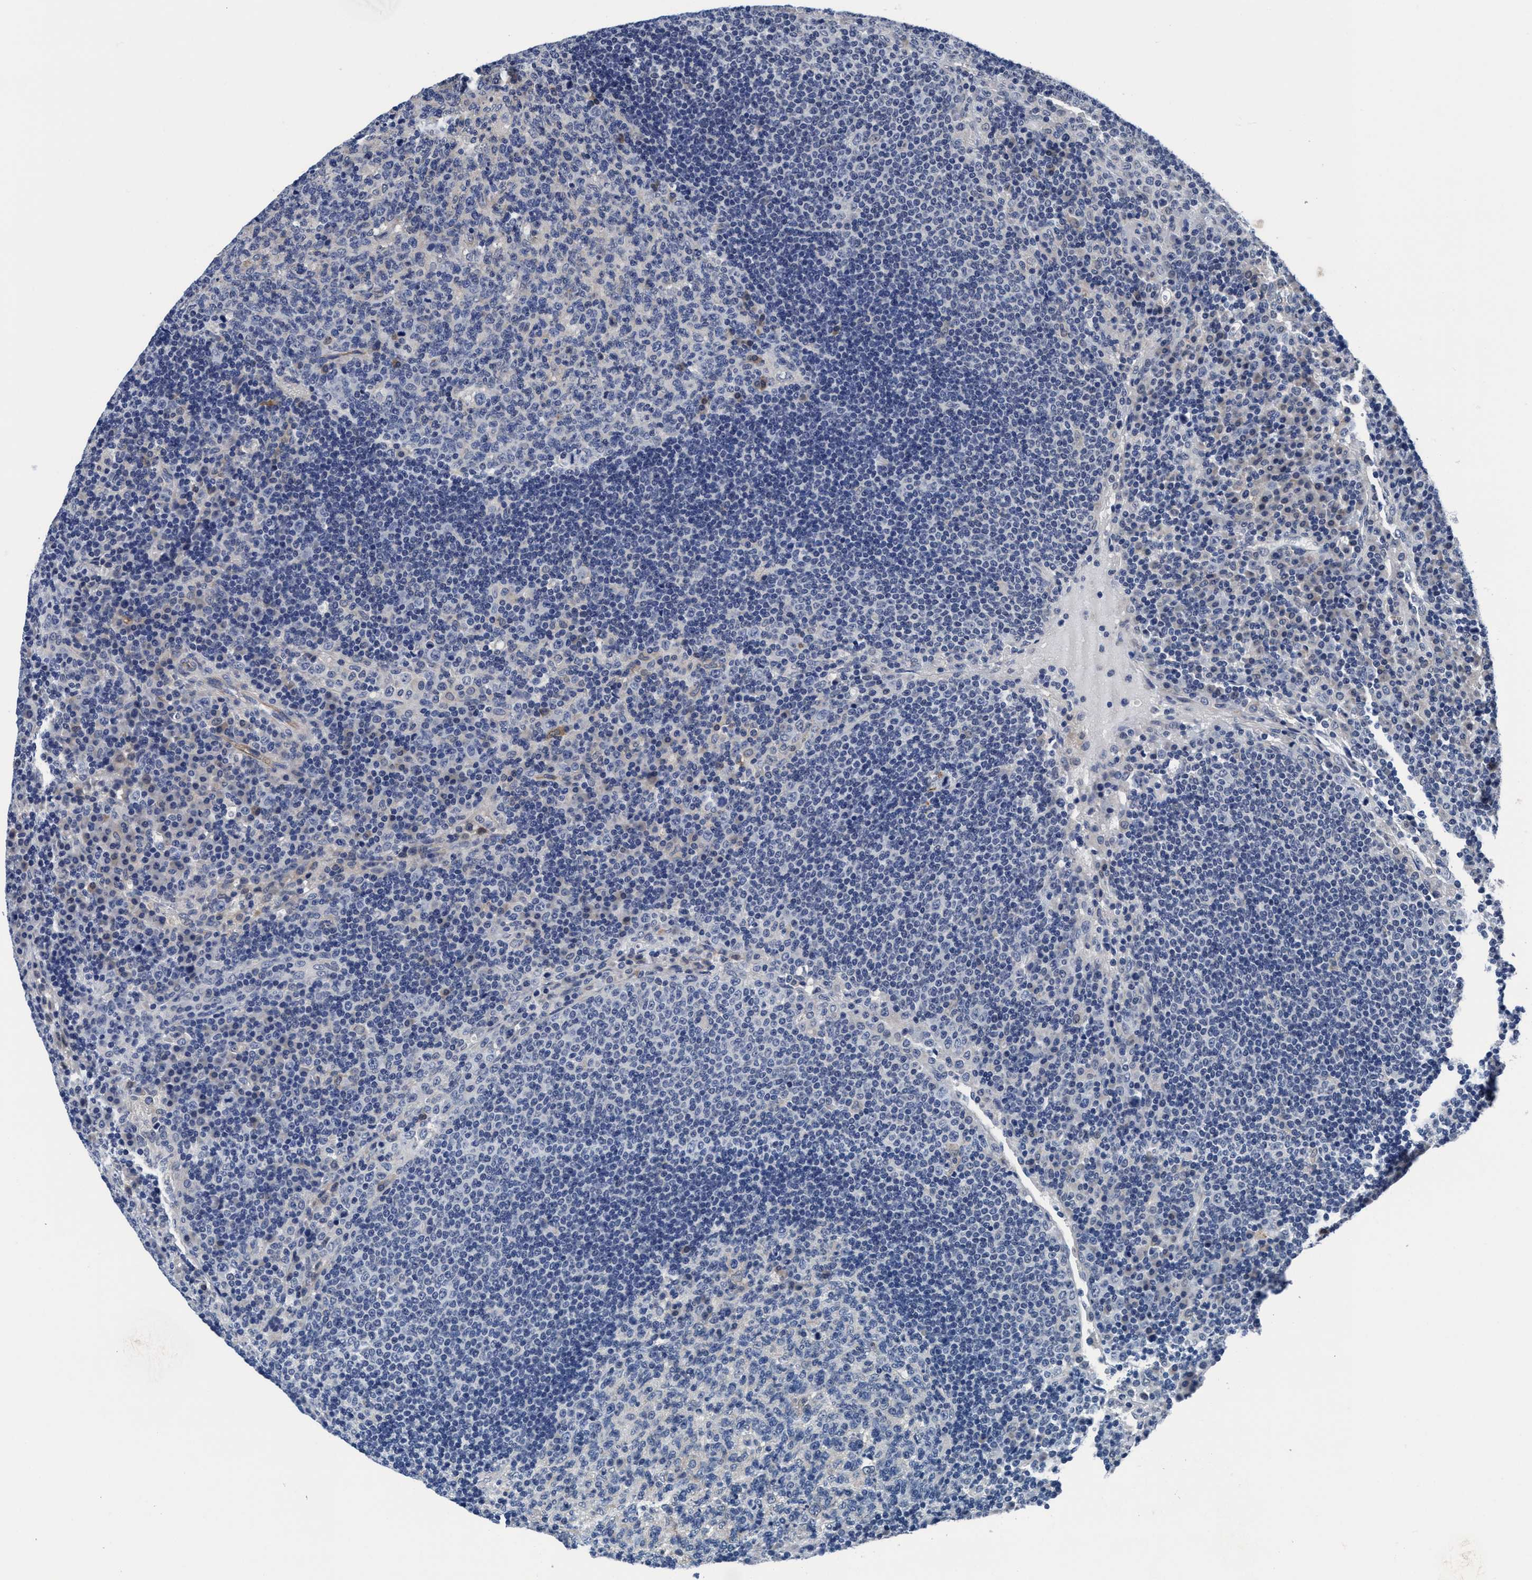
{"staining": {"intensity": "weak", "quantity": "<25%", "location": "cytoplasmic/membranous"}, "tissue": "lymph node", "cell_type": "Germinal center cells", "image_type": "normal", "snomed": [{"axis": "morphology", "description": "Normal tissue, NOS"}, {"axis": "topography", "description": "Lymph node"}], "caption": "This is an IHC image of unremarkable lymph node. There is no staining in germinal center cells.", "gene": "TMEM94", "patient": {"sex": "female", "age": 53}}